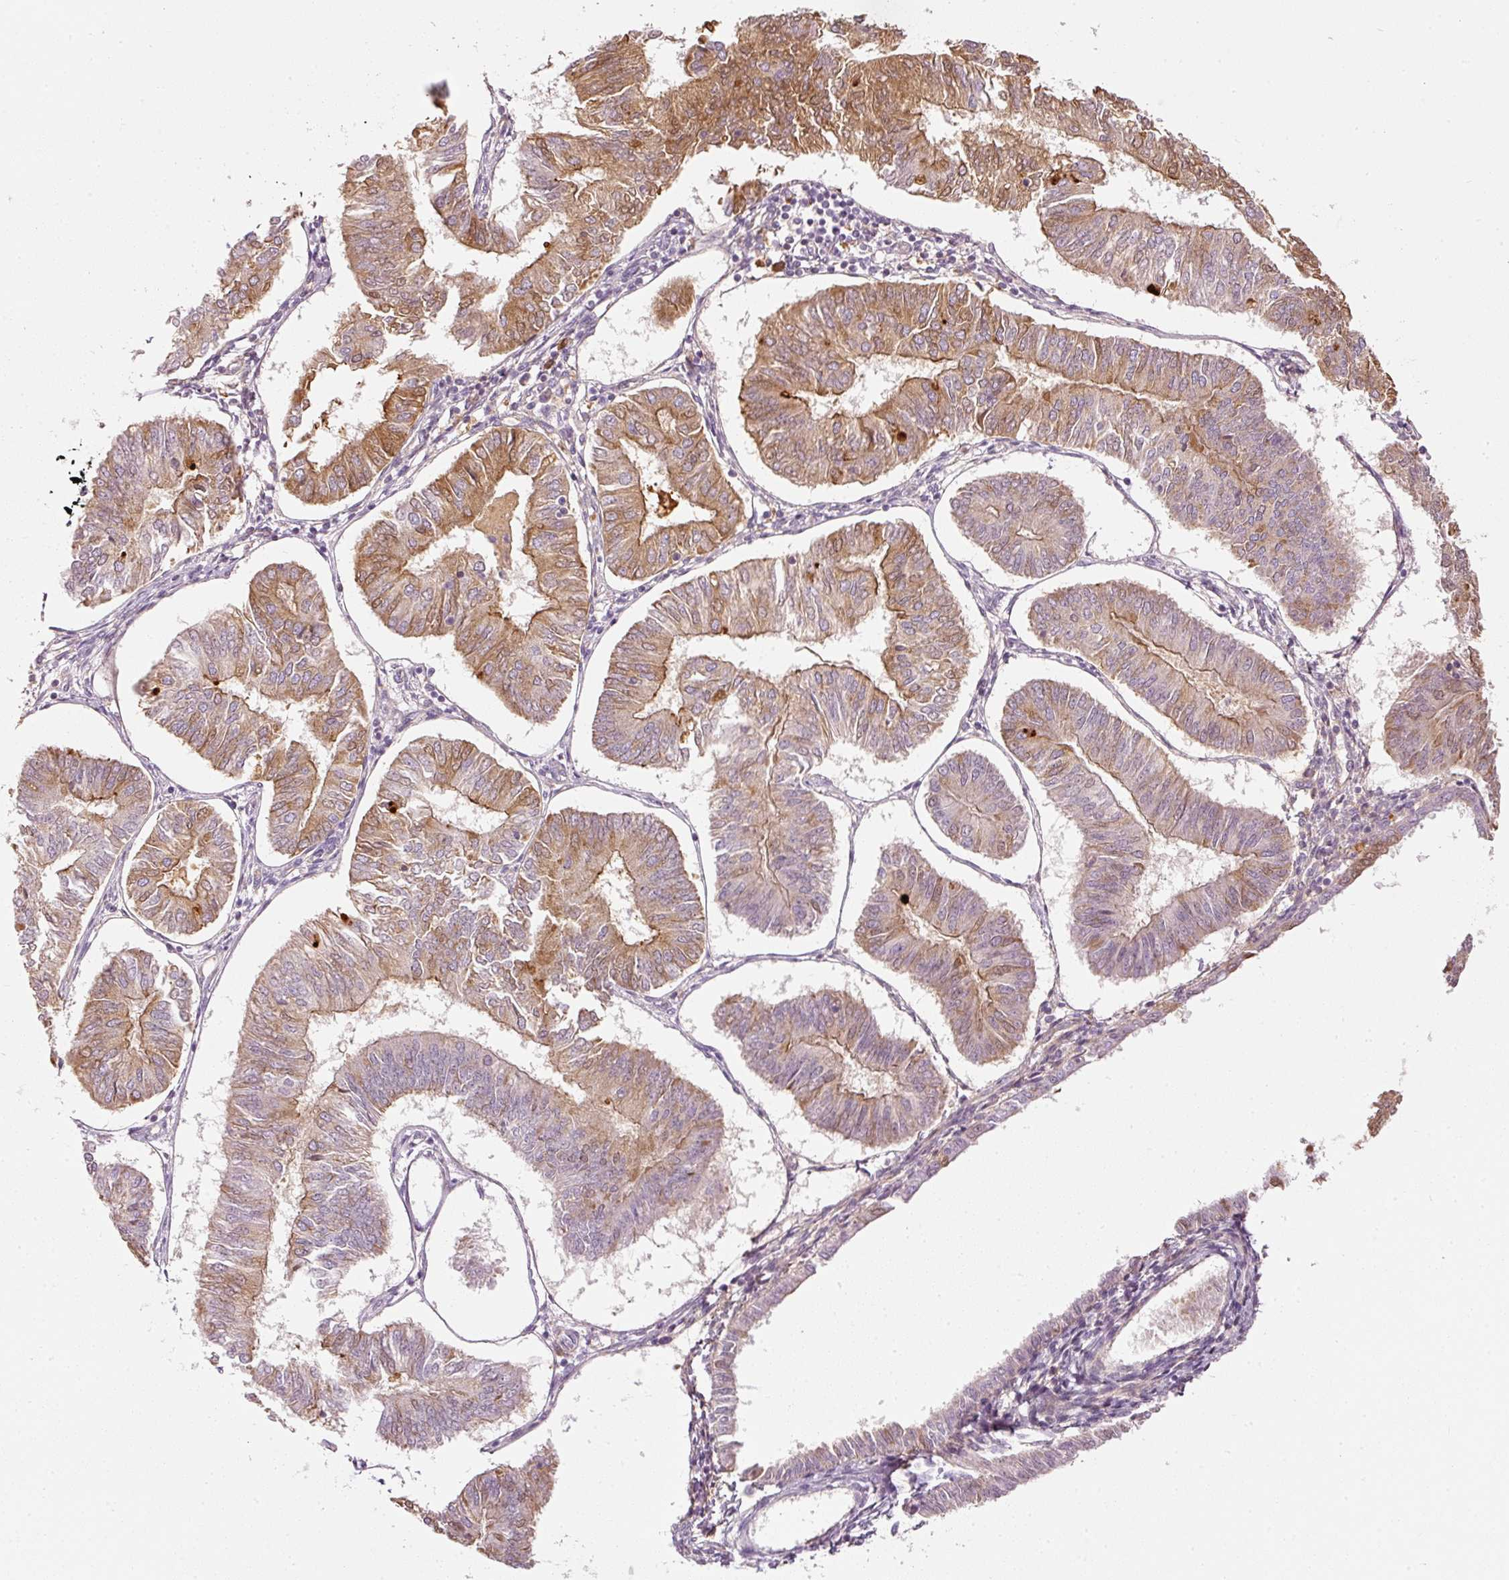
{"staining": {"intensity": "moderate", "quantity": "25%-75%", "location": "cytoplasmic/membranous"}, "tissue": "endometrial cancer", "cell_type": "Tumor cells", "image_type": "cancer", "snomed": [{"axis": "morphology", "description": "Adenocarcinoma, NOS"}, {"axis": "topography", "description": "Endometrium"}], "caption": "Adenocarcinoma (endometrial) stained with a protein marker reveals moderate staining in tumor cells.", "gene": "SERPING1", "patient": {"sex": "female", "age": 58}}